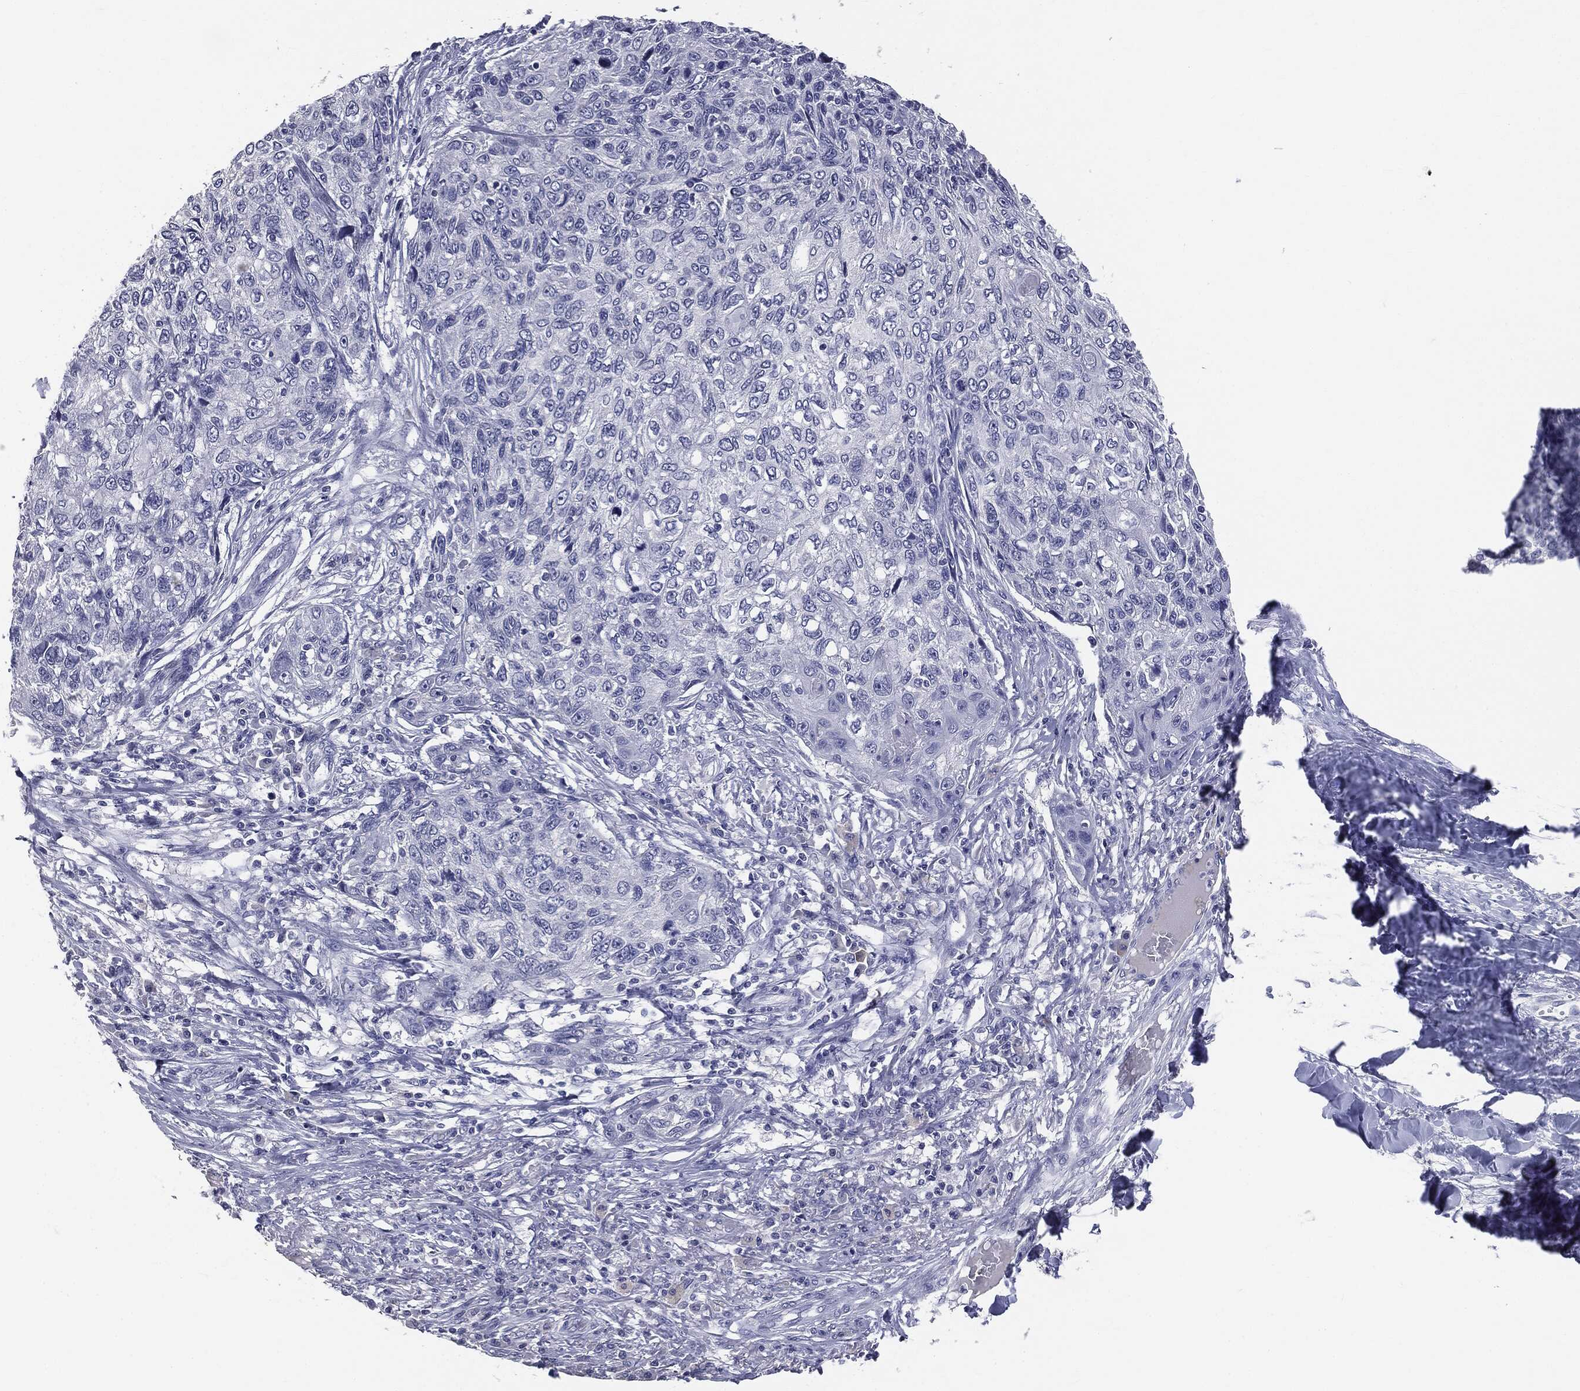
{"staining": {"intensity": "negative", "quantity": "none", "location": "none"}, "tissue": "skin cancer", "cell_type": "Tumor cells", "image_type": "cancer", "snomed": [{"axis": "morphology", "description": "Squamous cell carcinoma, NOS"}, {"axis": "topography", "description": "Skin"}], "caption": "The image displays no significant positivity in tumor cells of skin cancer.", "gene": "AFP", "patient": {"sex": "male", "age": 92}}